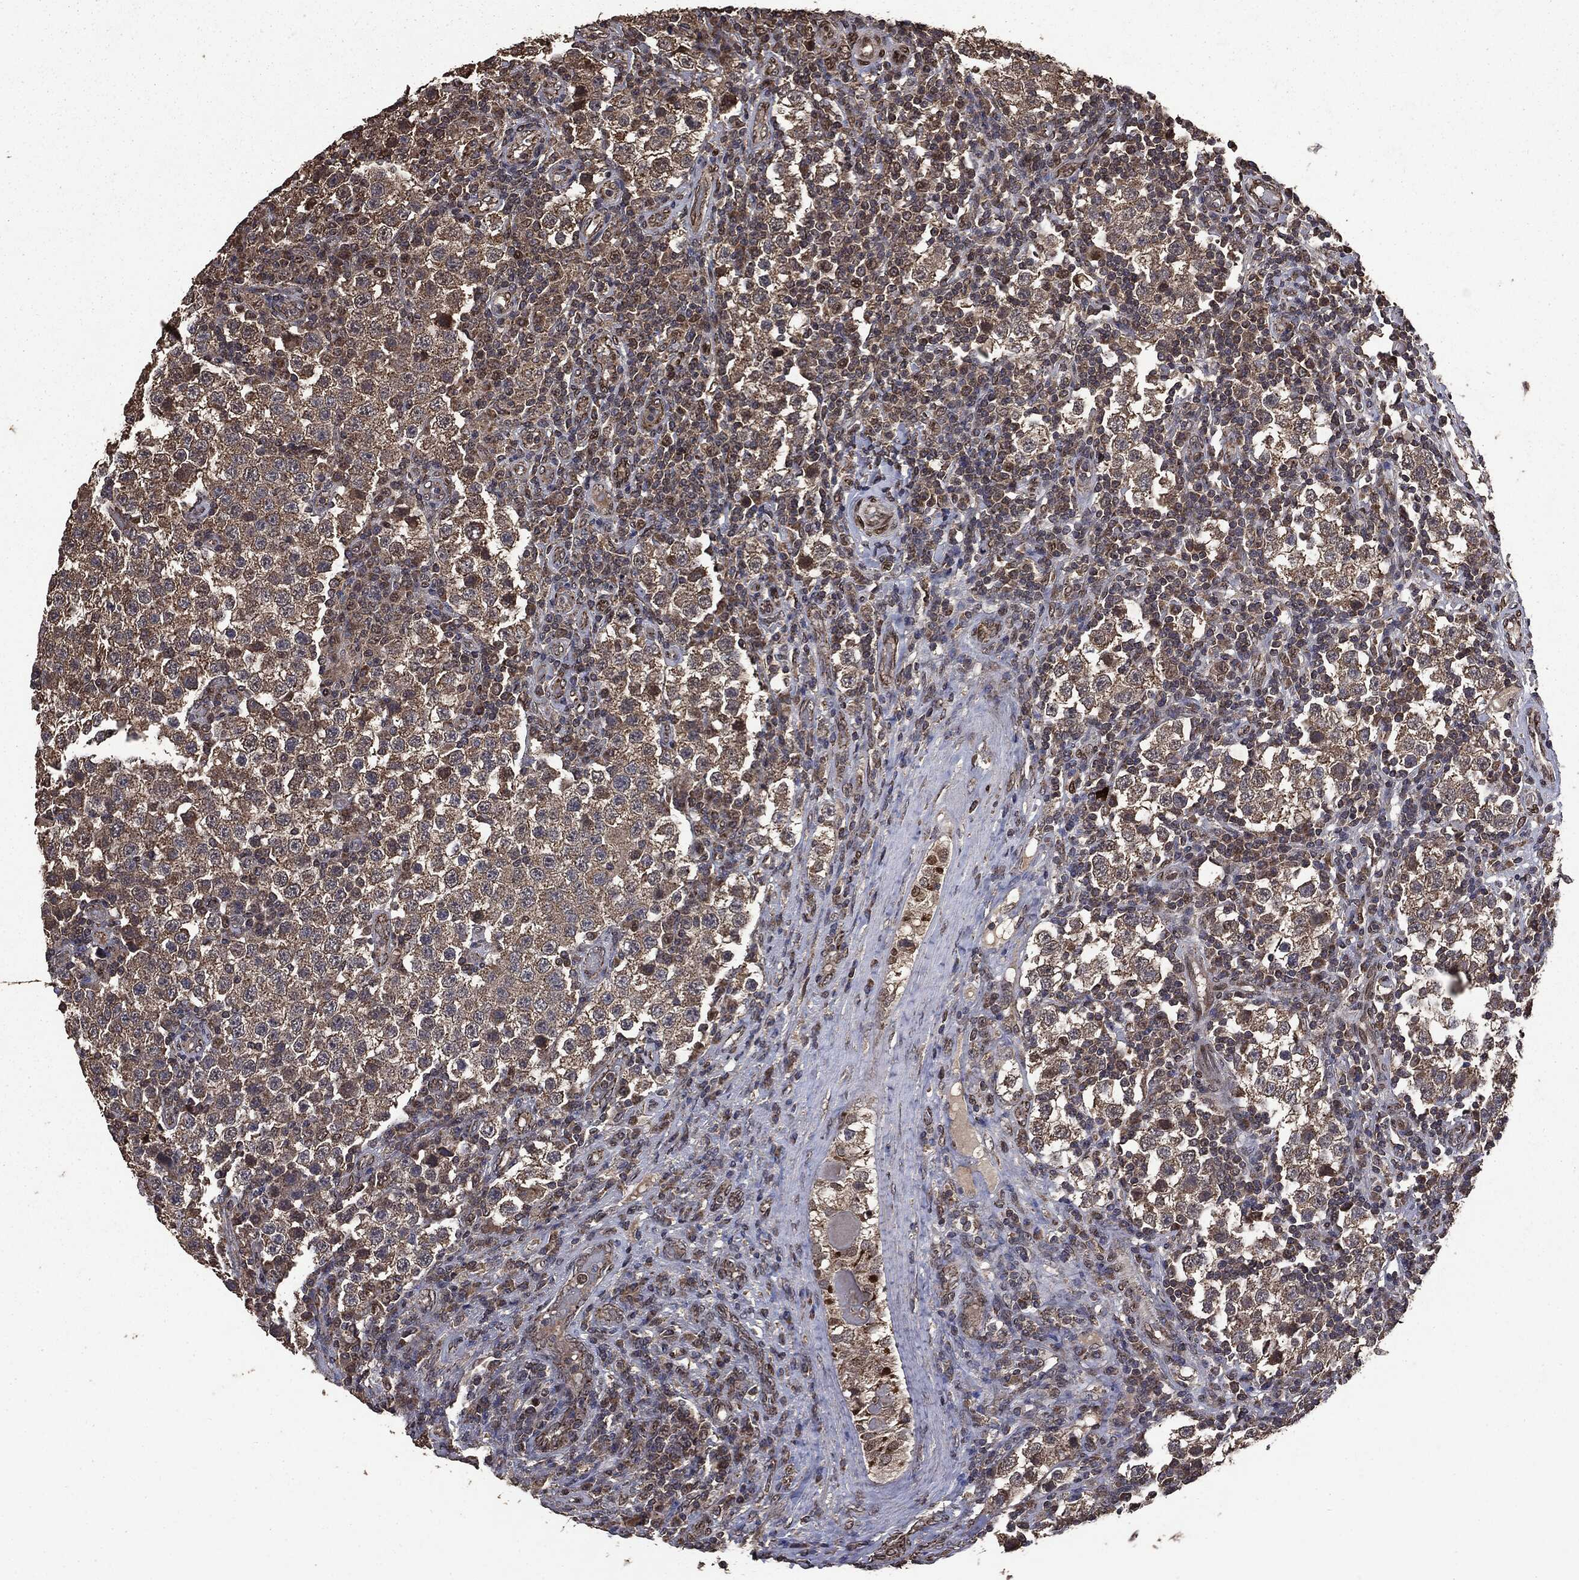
{"staining": {"intensity": "weak", "quantity": ">75%", "location": "cytoplasmic/membranous"}, "tissue": "testis cancer", "cell_type": "Tumor cells", "image_type": "cancer", "snomed": [{"axis": "morphology", "description": "Seminoma, NOS"}, {"axis": "topography", "description": "Testis"}], "caption": "Immunohistochemical staining of human testis cancer (seminoma) displays low levels of weak cytoplasmic/membranous protein positivity in approximately >75% of tumor cells. Nuclei are stained in blue.", "gene": "PPP6R2", "patient": {"sex": "male", "age": 34}}